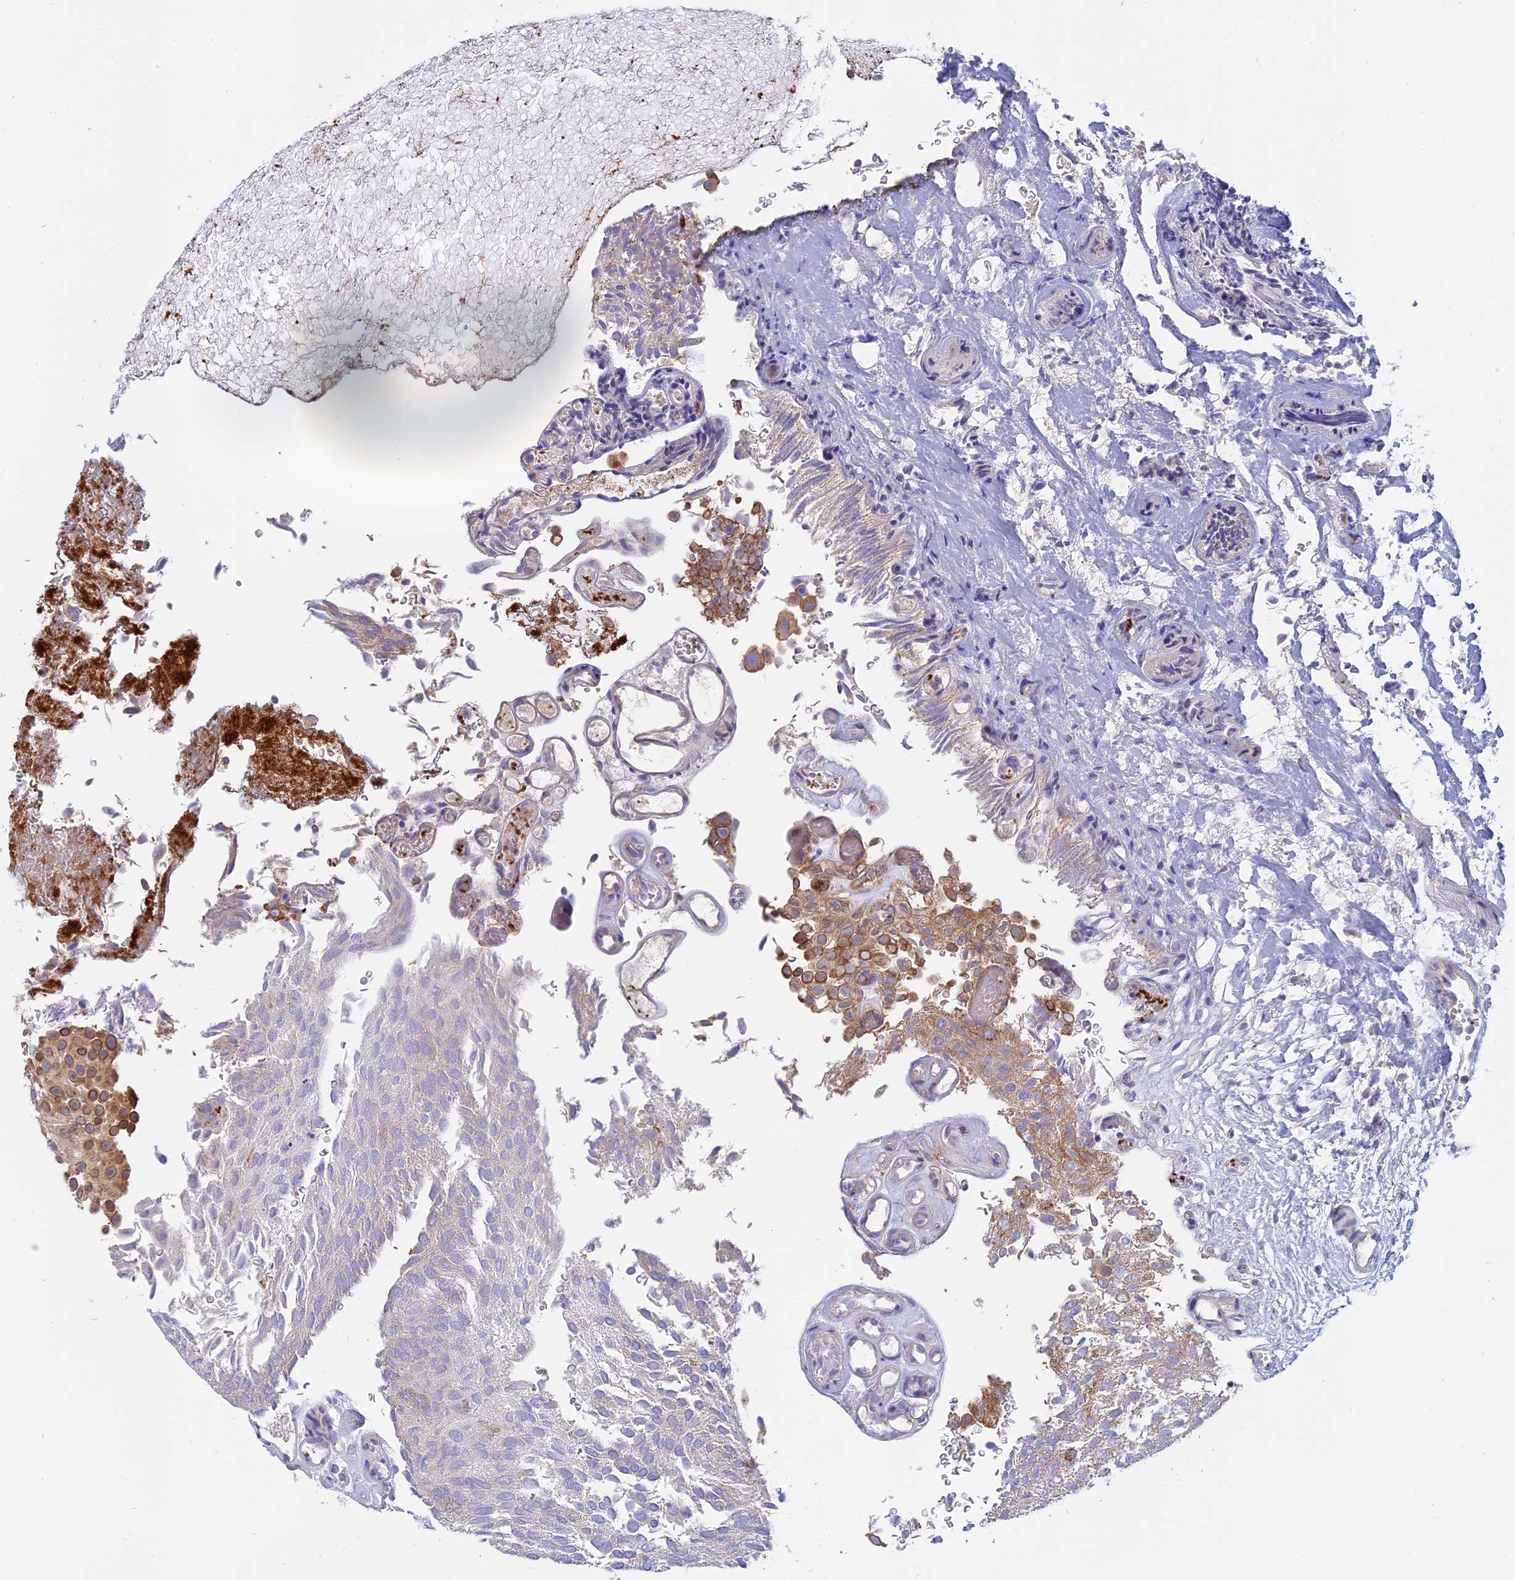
{"staining": {"intensity": "moderate", "quantity": "<25%", "location": "cytoplasmic/membranous"}, "tissue": "urothelial cancer", "cell_type": "Tumor cells", "image_type": "cancer", "snomed": [{"axis": "morphology", "description": "Urothelial carcinoma, Low grade"}, {"axis": "topography", "description": "Urinary bladder"}], "caption": "Protein expression analysis of low-grade urothelial carcinoma demonstrates moderate cytoplasmic/membranous staining in approximately <25% of tumor cells. (DAB (3,3'-diaminobenzidine) = brown stain, brightfield microscopy at high magnification).", "gene": "IL21R", "patient": {"sex": "male", "age": 78}}